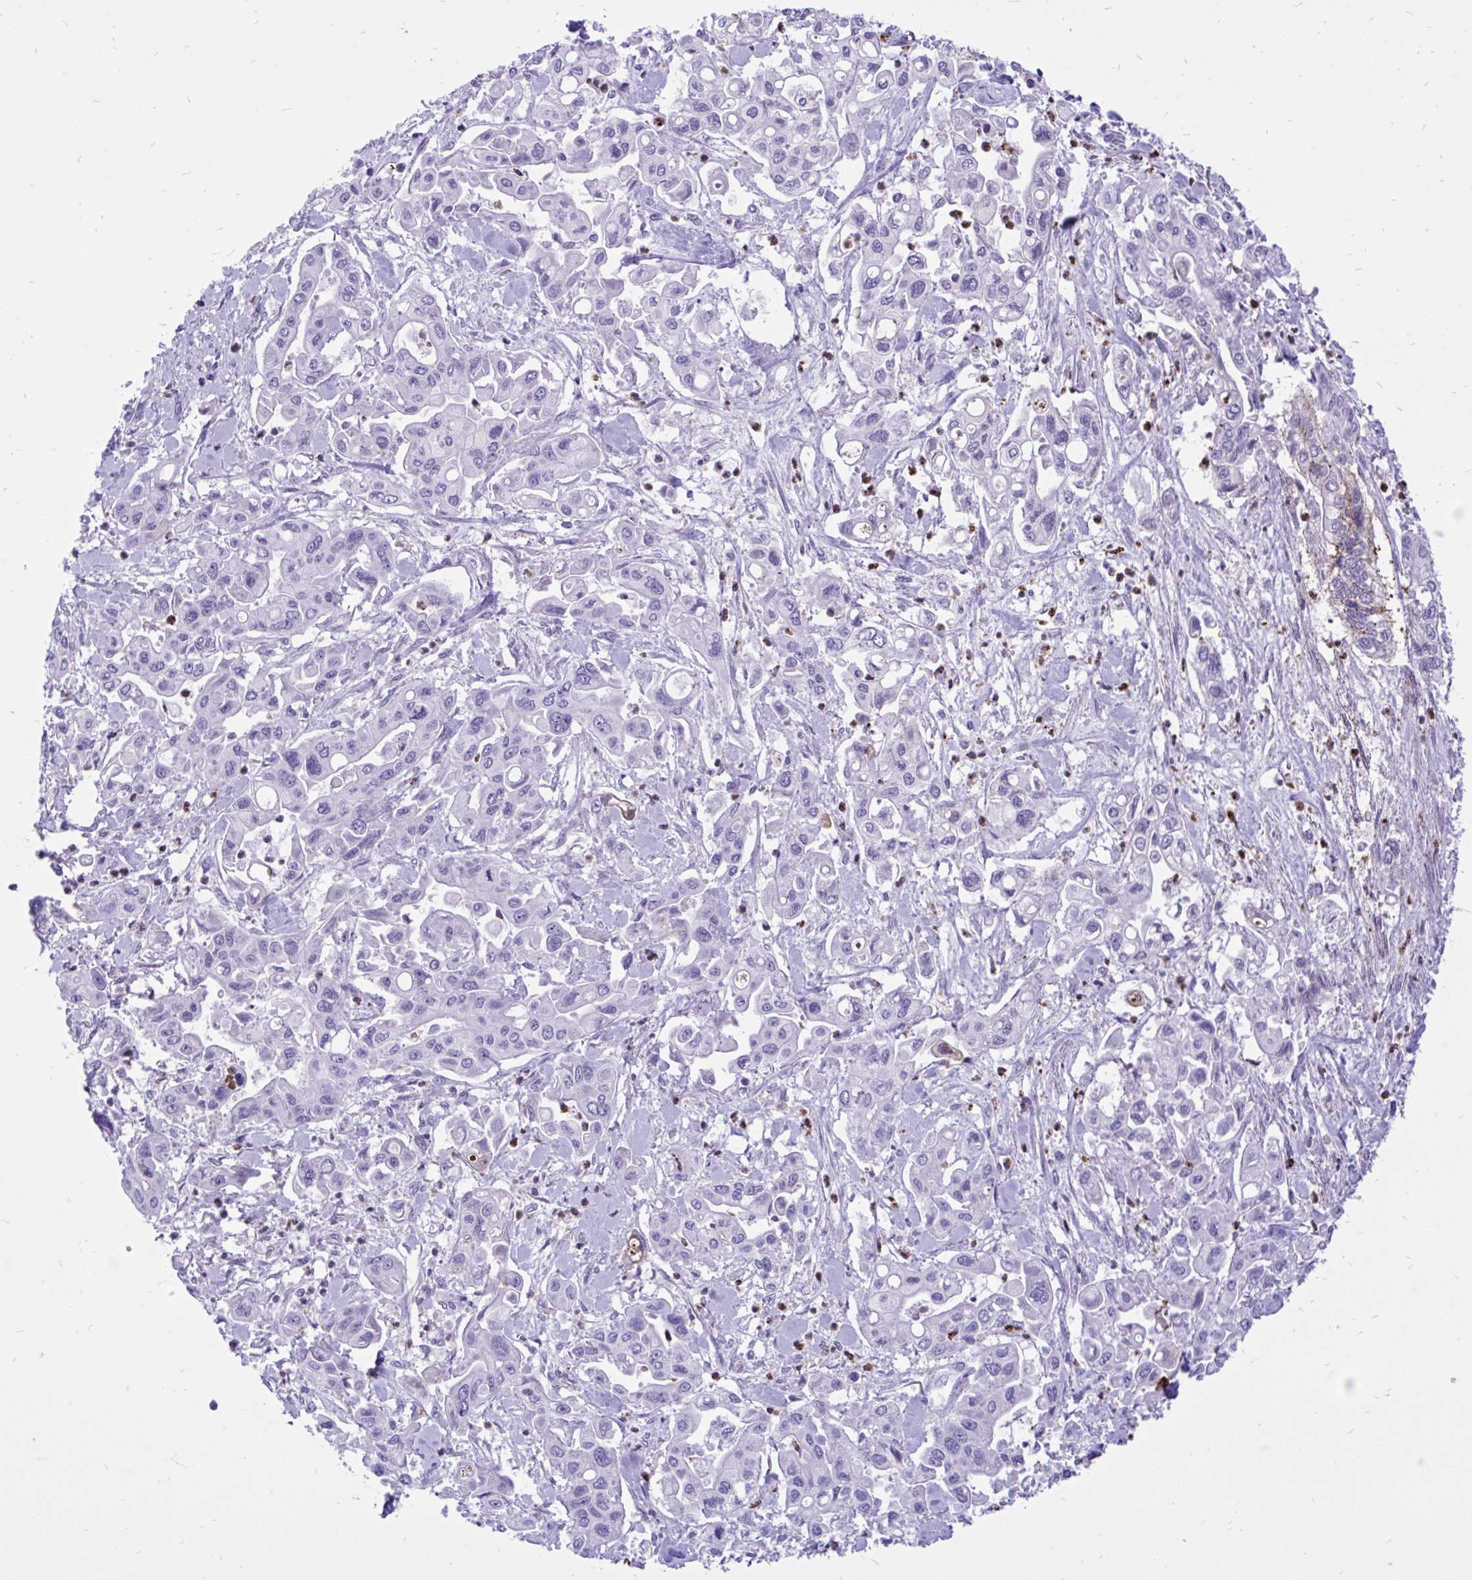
{"staining": {"intensity": "weak", "quantity": "<25%", "location": "cytoplasmic/membranous"}, "tissue": "pancreatic cancer", "cell_type": "Tumor cells", "image_type": "cancer", "snomed": [{"axis": "morphology", "description": "Adenocarcinoma, NOS"}, {"axis": "topography", "description": "Pancreas"}], "caption": "DAB (3,3'-diaminobenzidine) immunohistochemical staining of pancreatic adenocarcinoma displays no significant staining in tumor cells. The staining is performed using DAB (3,3'-diaminobenzidine) brown chromogen with nuclei counter-stained in using hematoxylin.", "gene": "CXCL8", "patient": {"sex": "male", "age": 62}}